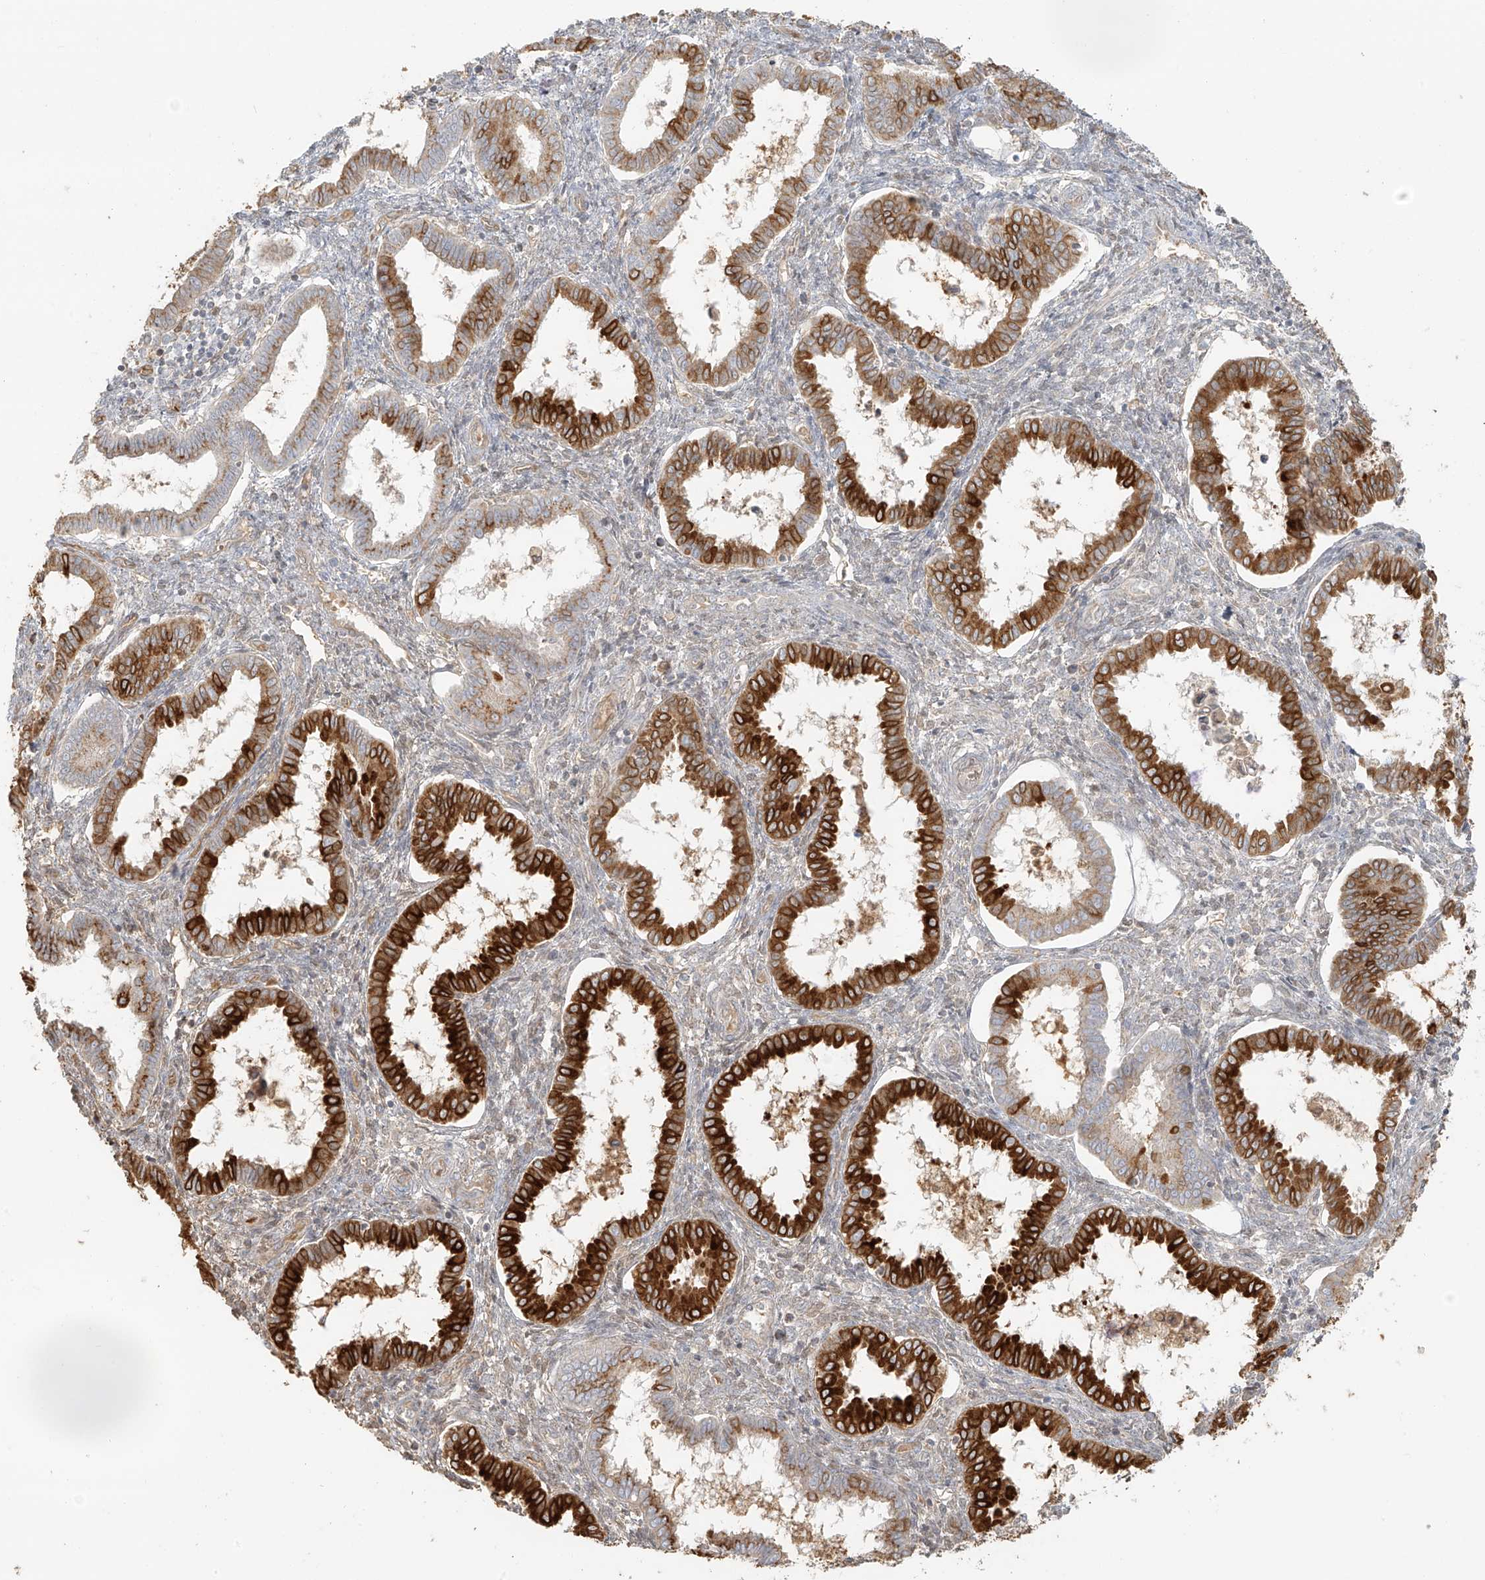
{"staining": {"intensity": "negative", "quantity": "none", "location": "none"}, "tissue": "endometrium", "cell_type": "Cells in endometrial stroma", "image_type": "normal", "snomed": [{"axis": "morphology", "description": "Normal tissue, NOS"}, {"axis": "topography", "description": "Endometrium"}], "caption": "Immunohistochemistry (IHC) of unremarkable endometrium demonstrates no positivity in cells in endometrial stroma.", "gene": "UPK1B", "patient": {"sex": "female", "age": 24}}